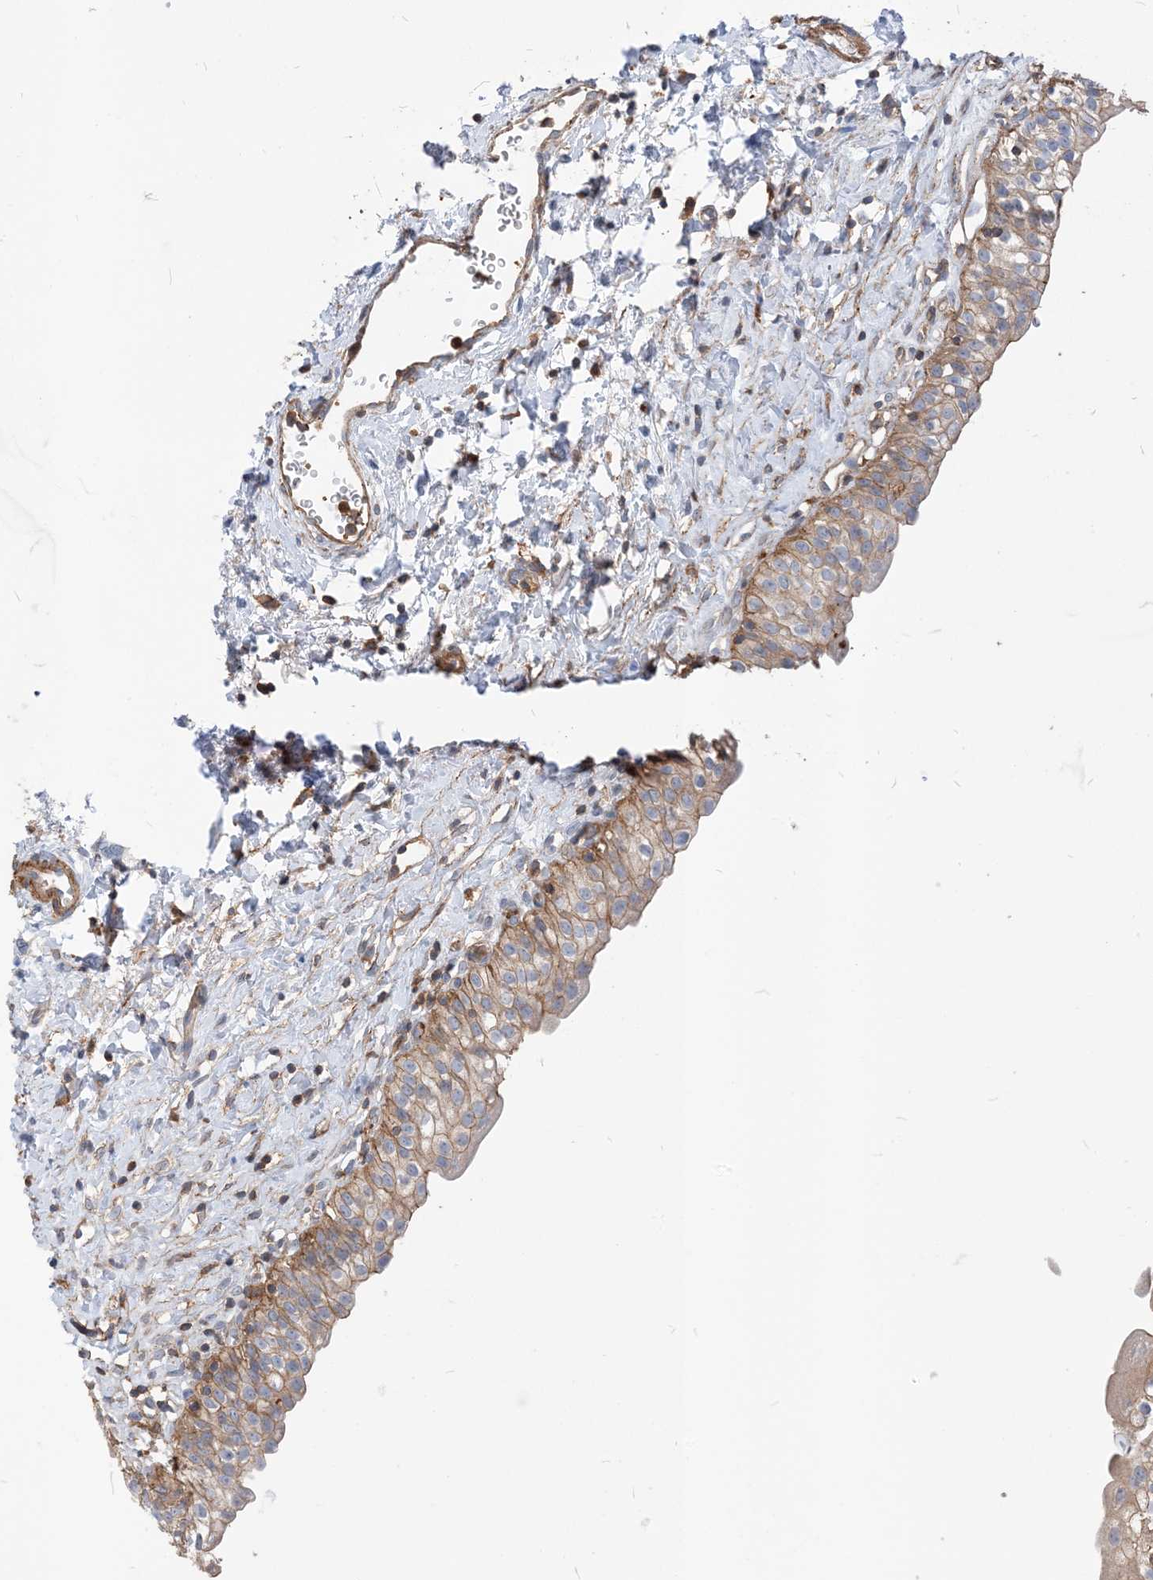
{"staining": {"intensity": "moderate", "quantity": ">75%", "location": "cytoplasmic/membranous"}, "tissue": "urinary bladder", "cell_type": "Urothelial cells", "image_type": "normal", "snomed": [{"axis": "morphology", "description": "Normal tissue, NOS"}, {"axis": "topography", "description": "Urinary bladder"}], "caption": "Immunohistochemical staining of benign urinary bladder shows >75% levels of moderate cytoplasmic/membranous protein staining in about >75% of urothelial cells.", "gene": "PARVG", "patient": {"sex": "male", "age": 51}}